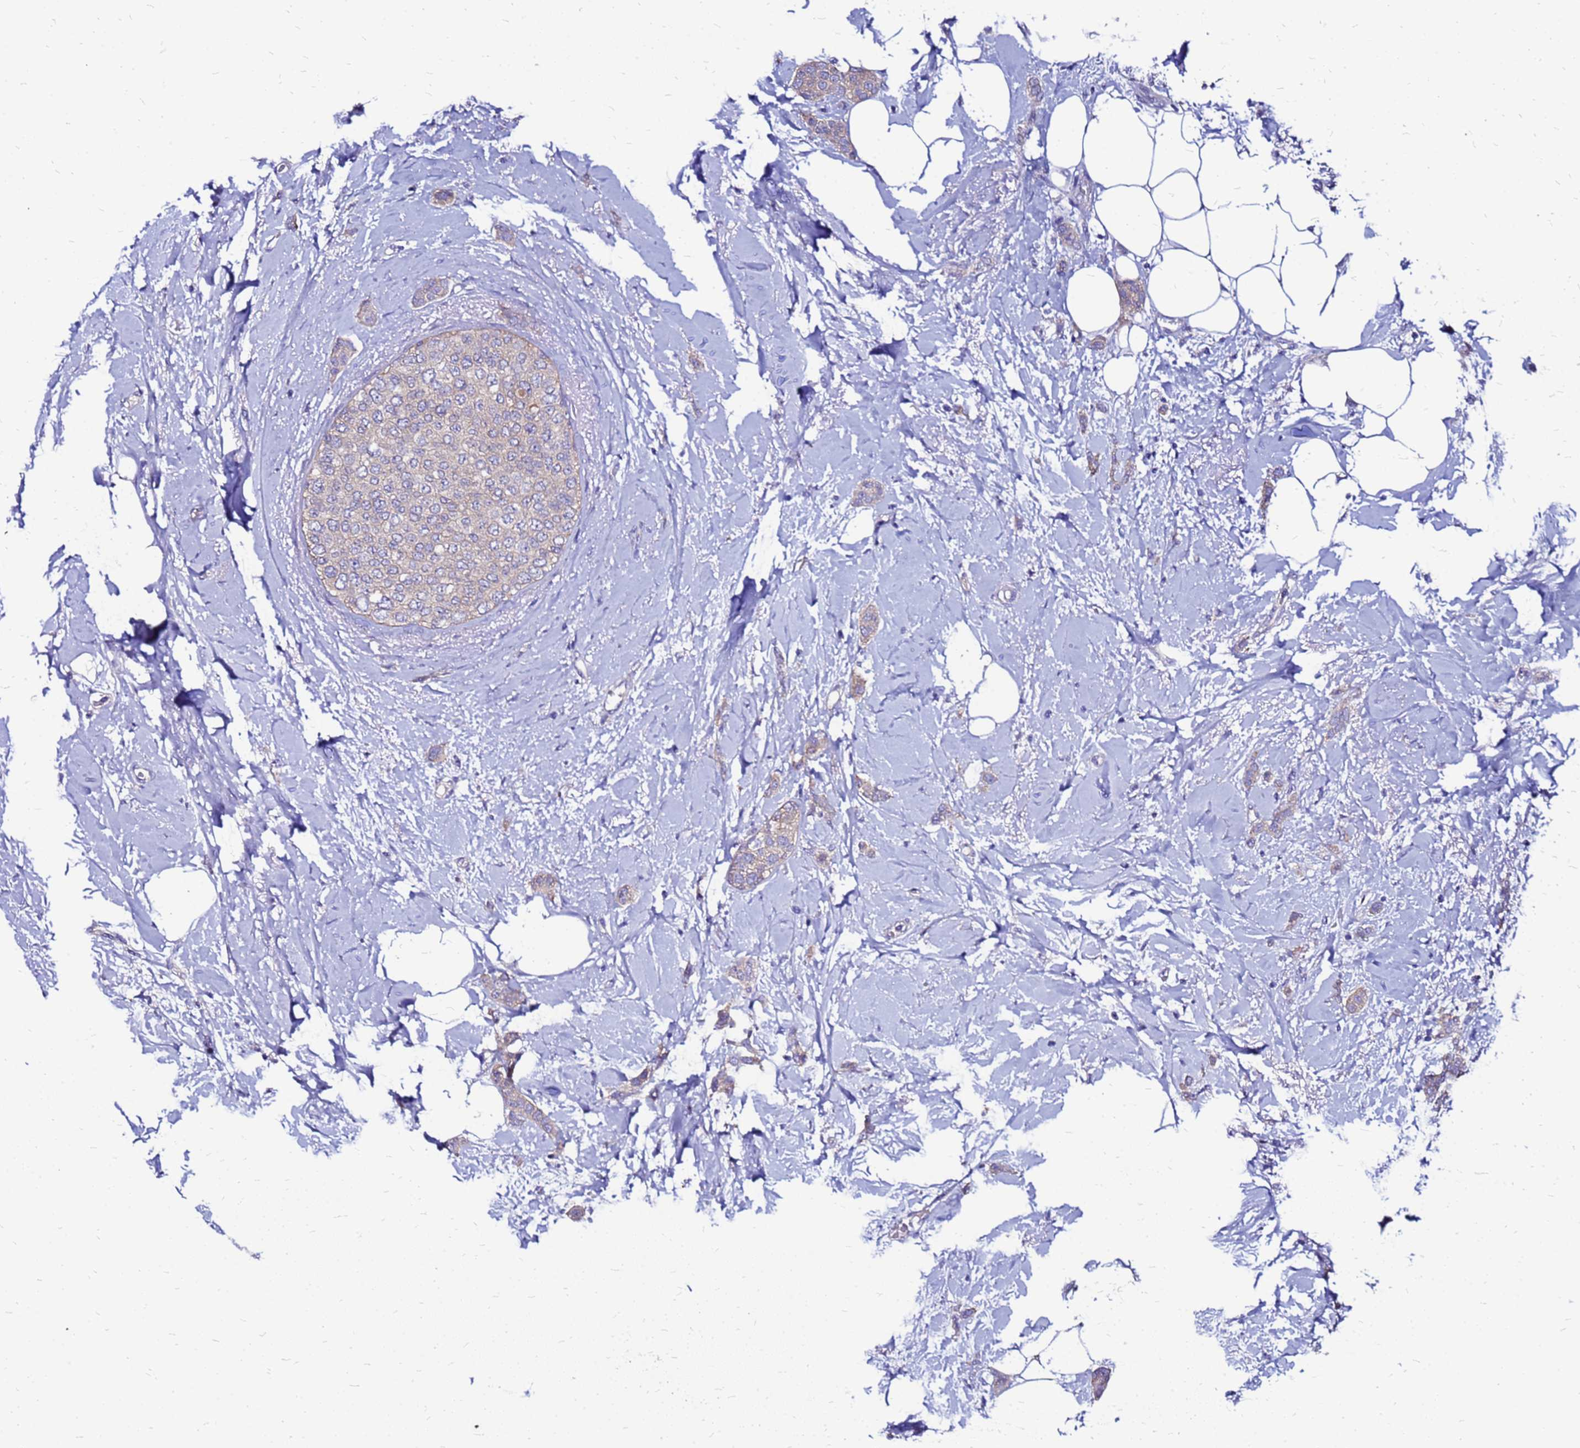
{"staining": {"intensity": "weak", "quantity": "25%-75%", "location": "cytoplasmic/membranous"}, "tissue": "breast cancer", "cell_type": "Tumor cells", "image_type": "cancer", "snomed": [{"axis": "morphology", "description": "Duct carcinoma"}, {"axis": "topography", "description": "Breast"}], "caption": "Protein expression analysis of human breast cancer reveals weak cytoplasmic/membranous expression in approximately 25%-75% of tumor cells.", "gene": "ARHGEF5", "patient": {"sex": "female", "age": 72}}